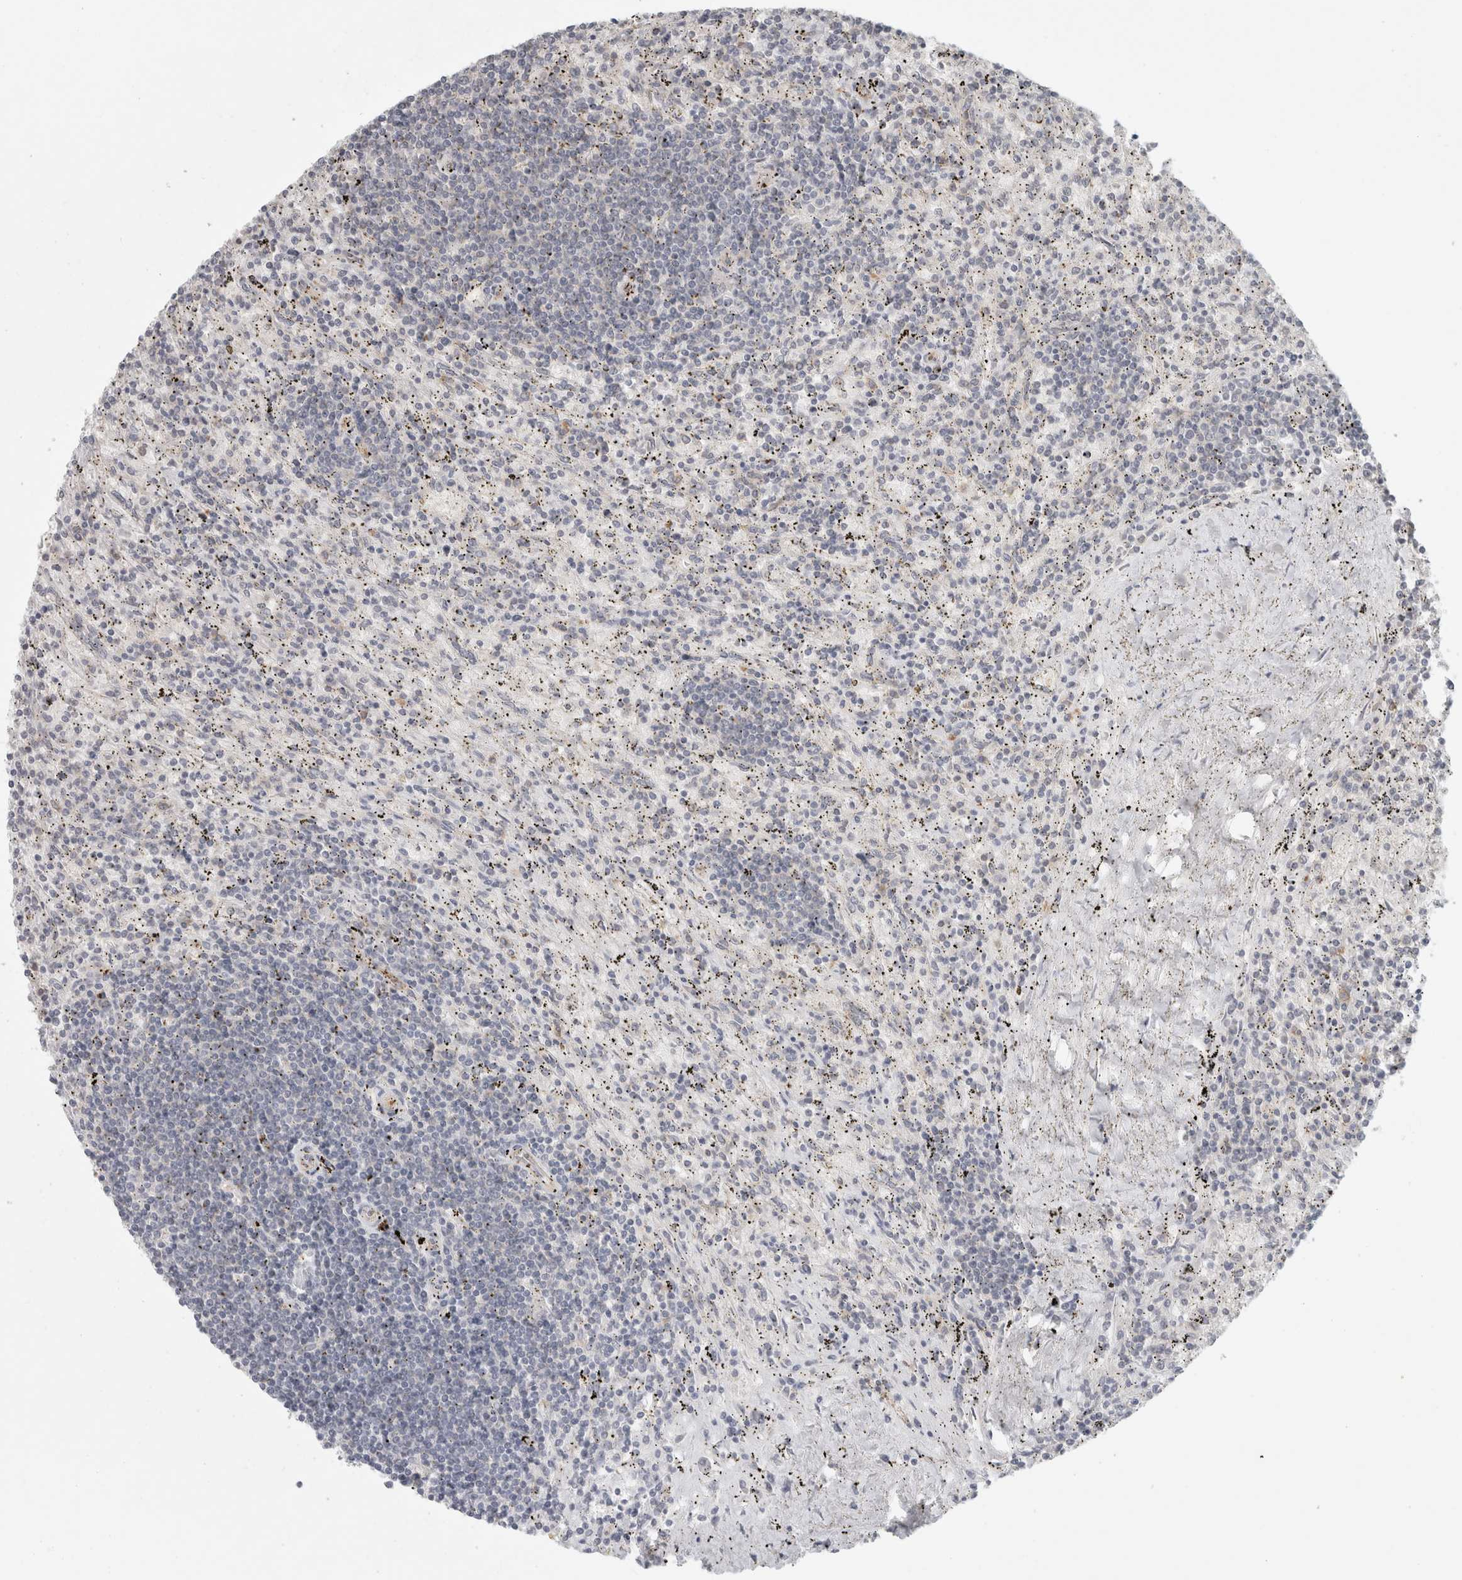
{"staining": {"intensity": "negative", "quantity": "none", "location": "none"}, "tissue": "lymphoma", "cell_type": "Tumor cells", "image_type": "cancer", "snomed": [{"axis": "morphology", "description": "Malignant lymphoma, non-Hodgkin's type, Low grade"}, {"axis": "topography", "description": "Spleen"}], "caption": "Image shows no protein positivity in tumor cells of malignant lymphoma, non-Hodgkin's type (low-grade) tissue.", "gene": "RASAL2", "patient": {"sex": "male", "age": 76}}